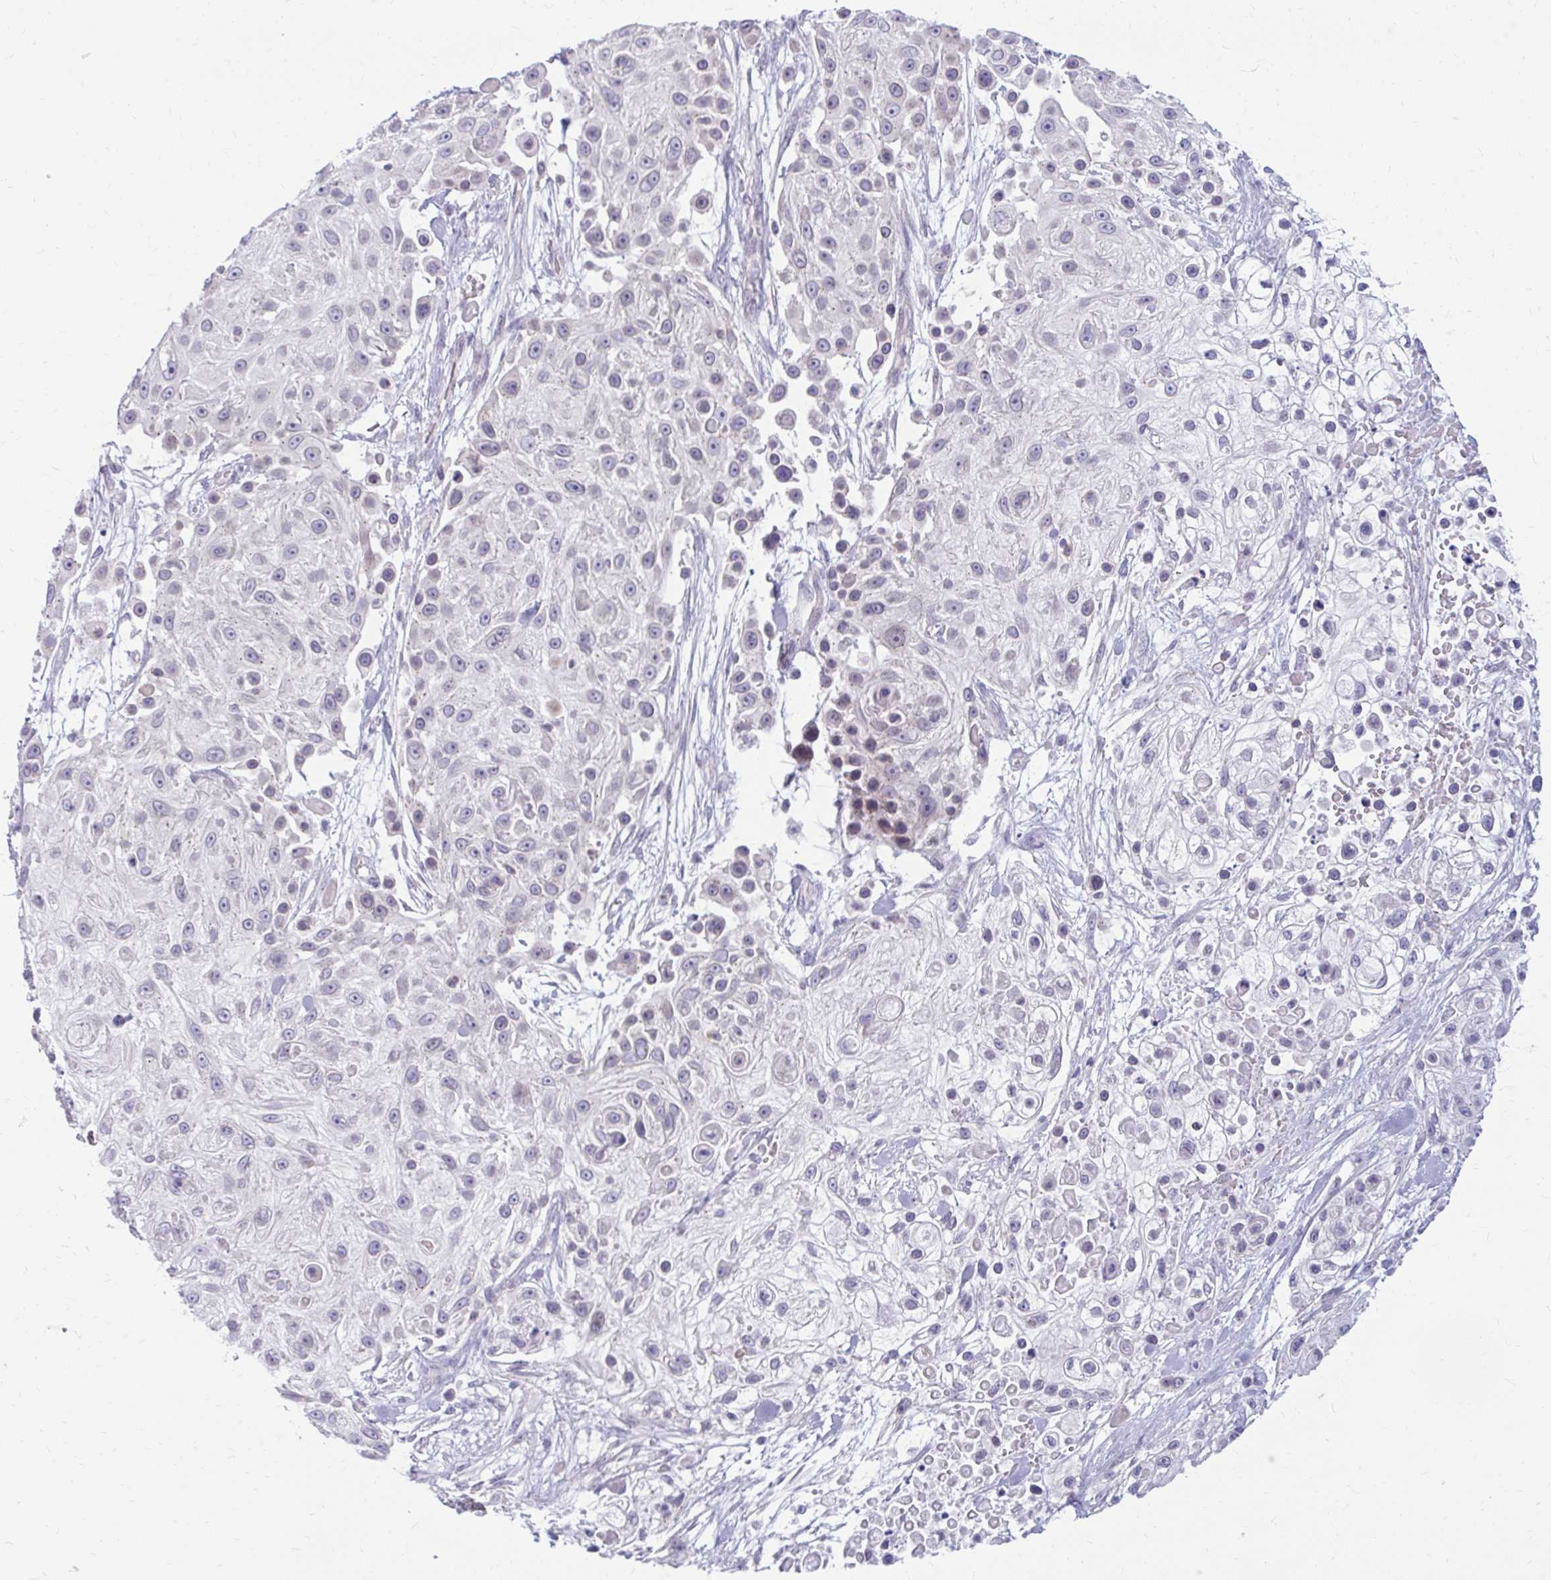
{"staining": {"intensity": "weak", "quantity": "<25%", "location": "cytoplasmic/membranous,nuclear"}, "tissue": "skin cancer", "cell_type": "Tumor cells", "image_type": "cancer", "snomed": [{"axis": "morphology", "description": "Squamous cell carcinoma, NOS"}, {"axis": "topography", "description": "Skin"}], "caption": "This is an IHC micrograph of skin squamous cell carcinoma. There is no staining in tumor cells.", "gene": "RADIL", "patient": {"sex": "male", "age": 67}}